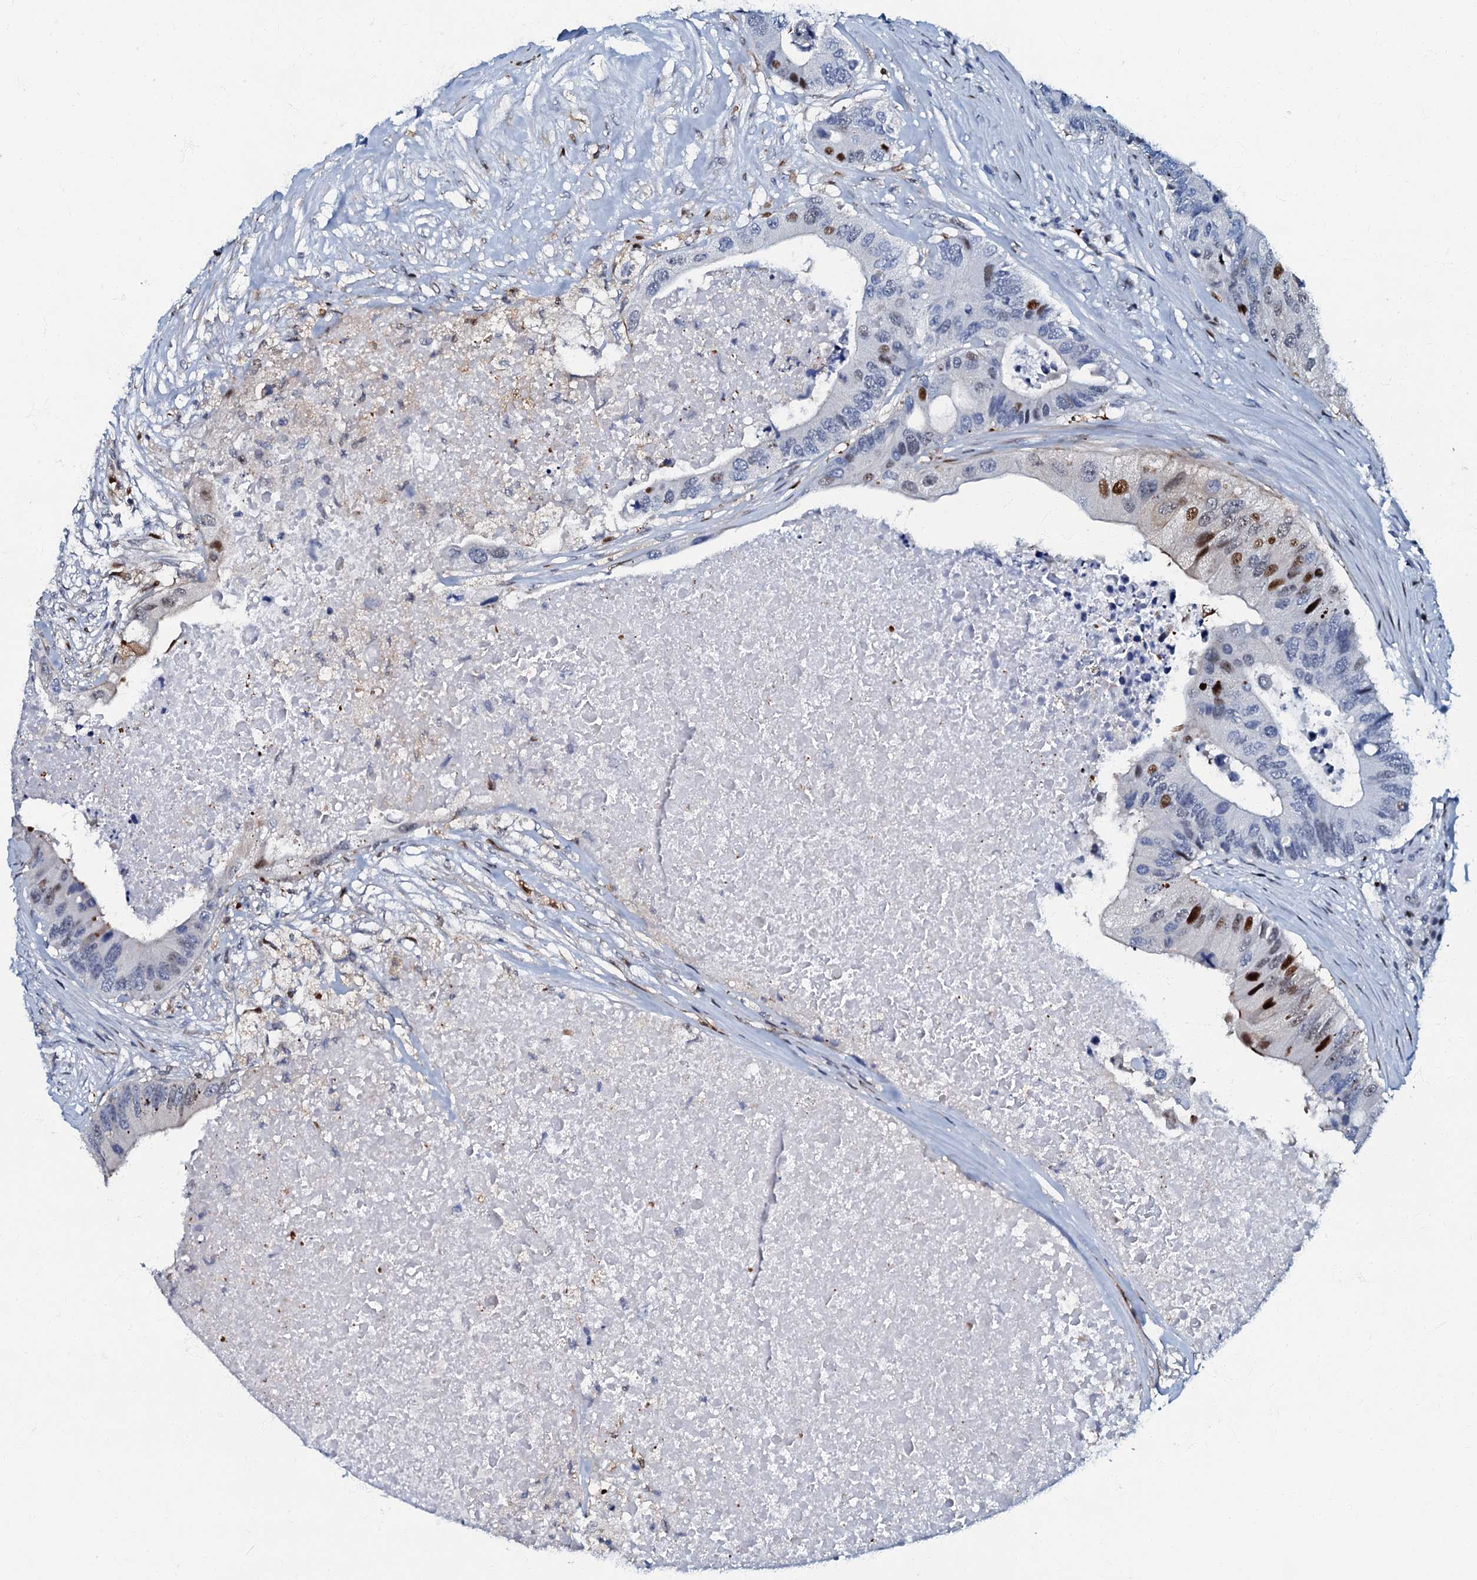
{"staining": {"intensity": "strong", "quantity": "<25%", "location": "nuclear"}, "tissue": "colorectal cancer", "cell_type": "Tumor cells", "image_type": "cancer", "snomed": [{"axis": "morphology", "description": "Adenocarcinoma, NOS"}, {"axis": "topography", "description": "Colon"}], "caption": "Human colorectal cancer (adenocarcinoma) stained for a protein (brown) reveals strong nuclear positive staining in approximately <25% of tumor cells.", "gene": "MFSD5", "patient": {"sex": "male", "age": 71}}